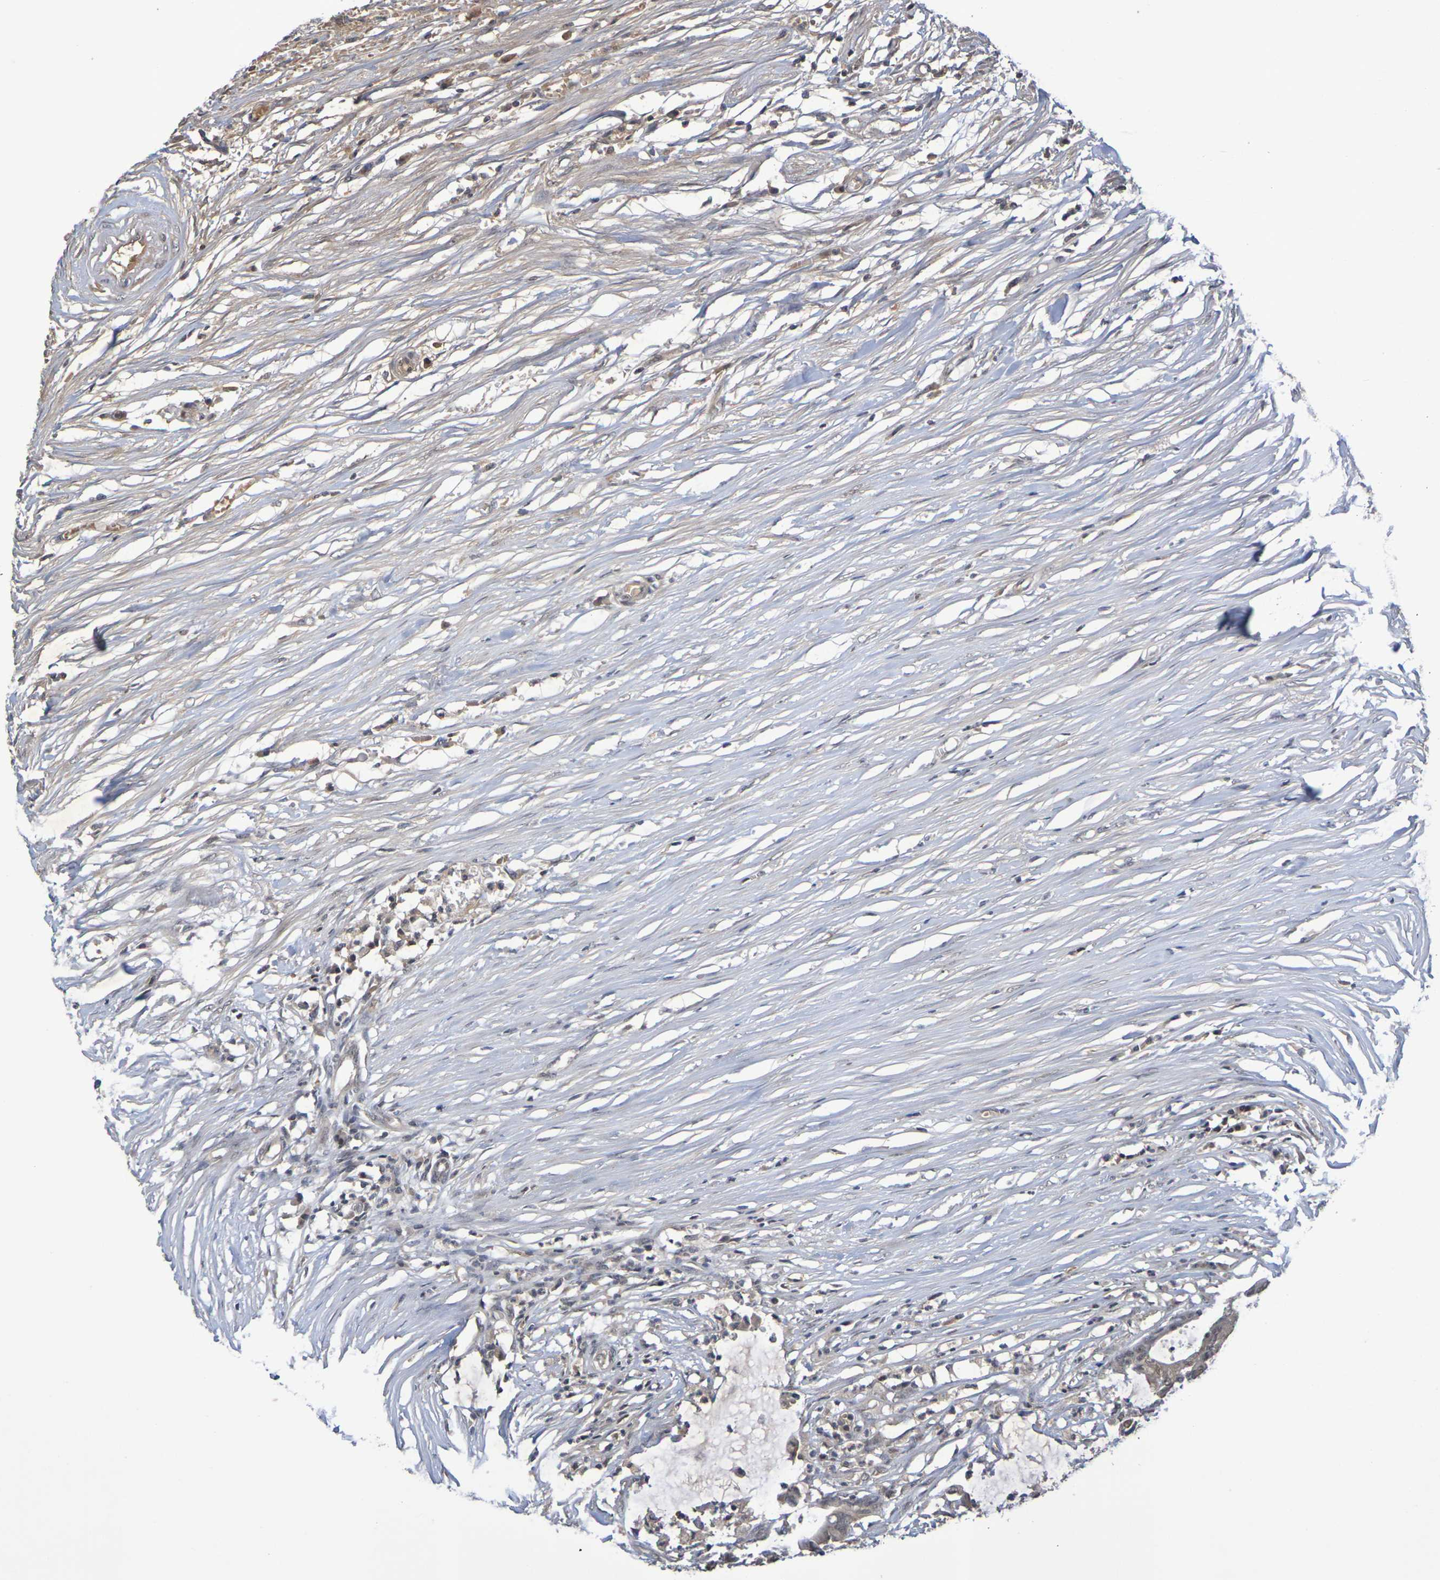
{"staining": {"intensity": "moderate", "quantity": ">75%", "location": "cytoplasmic/membranous,nuclear"}, "tissue": "colorectal cancer", "cell_type": "Tumor cells", "image_type": "cancer", "snomed": [{"axis": "morphology", "description": "Adenocarcinoma, NOS"}, {"axis": "topography", "description": "Rectum"}], "caption": "Colorectal cancer (adenocarcinoma) stained with DAB (3,3'-diaminobenzidine) IHC displays medium levels of moderate cytoplasmic/membranous and nuclear positivity in about >75% of tumor cells. (IHC, brightfield microscopy, high magnification).", "gene": "TERF2", "patient": {"sex": "female", "age": 66}}